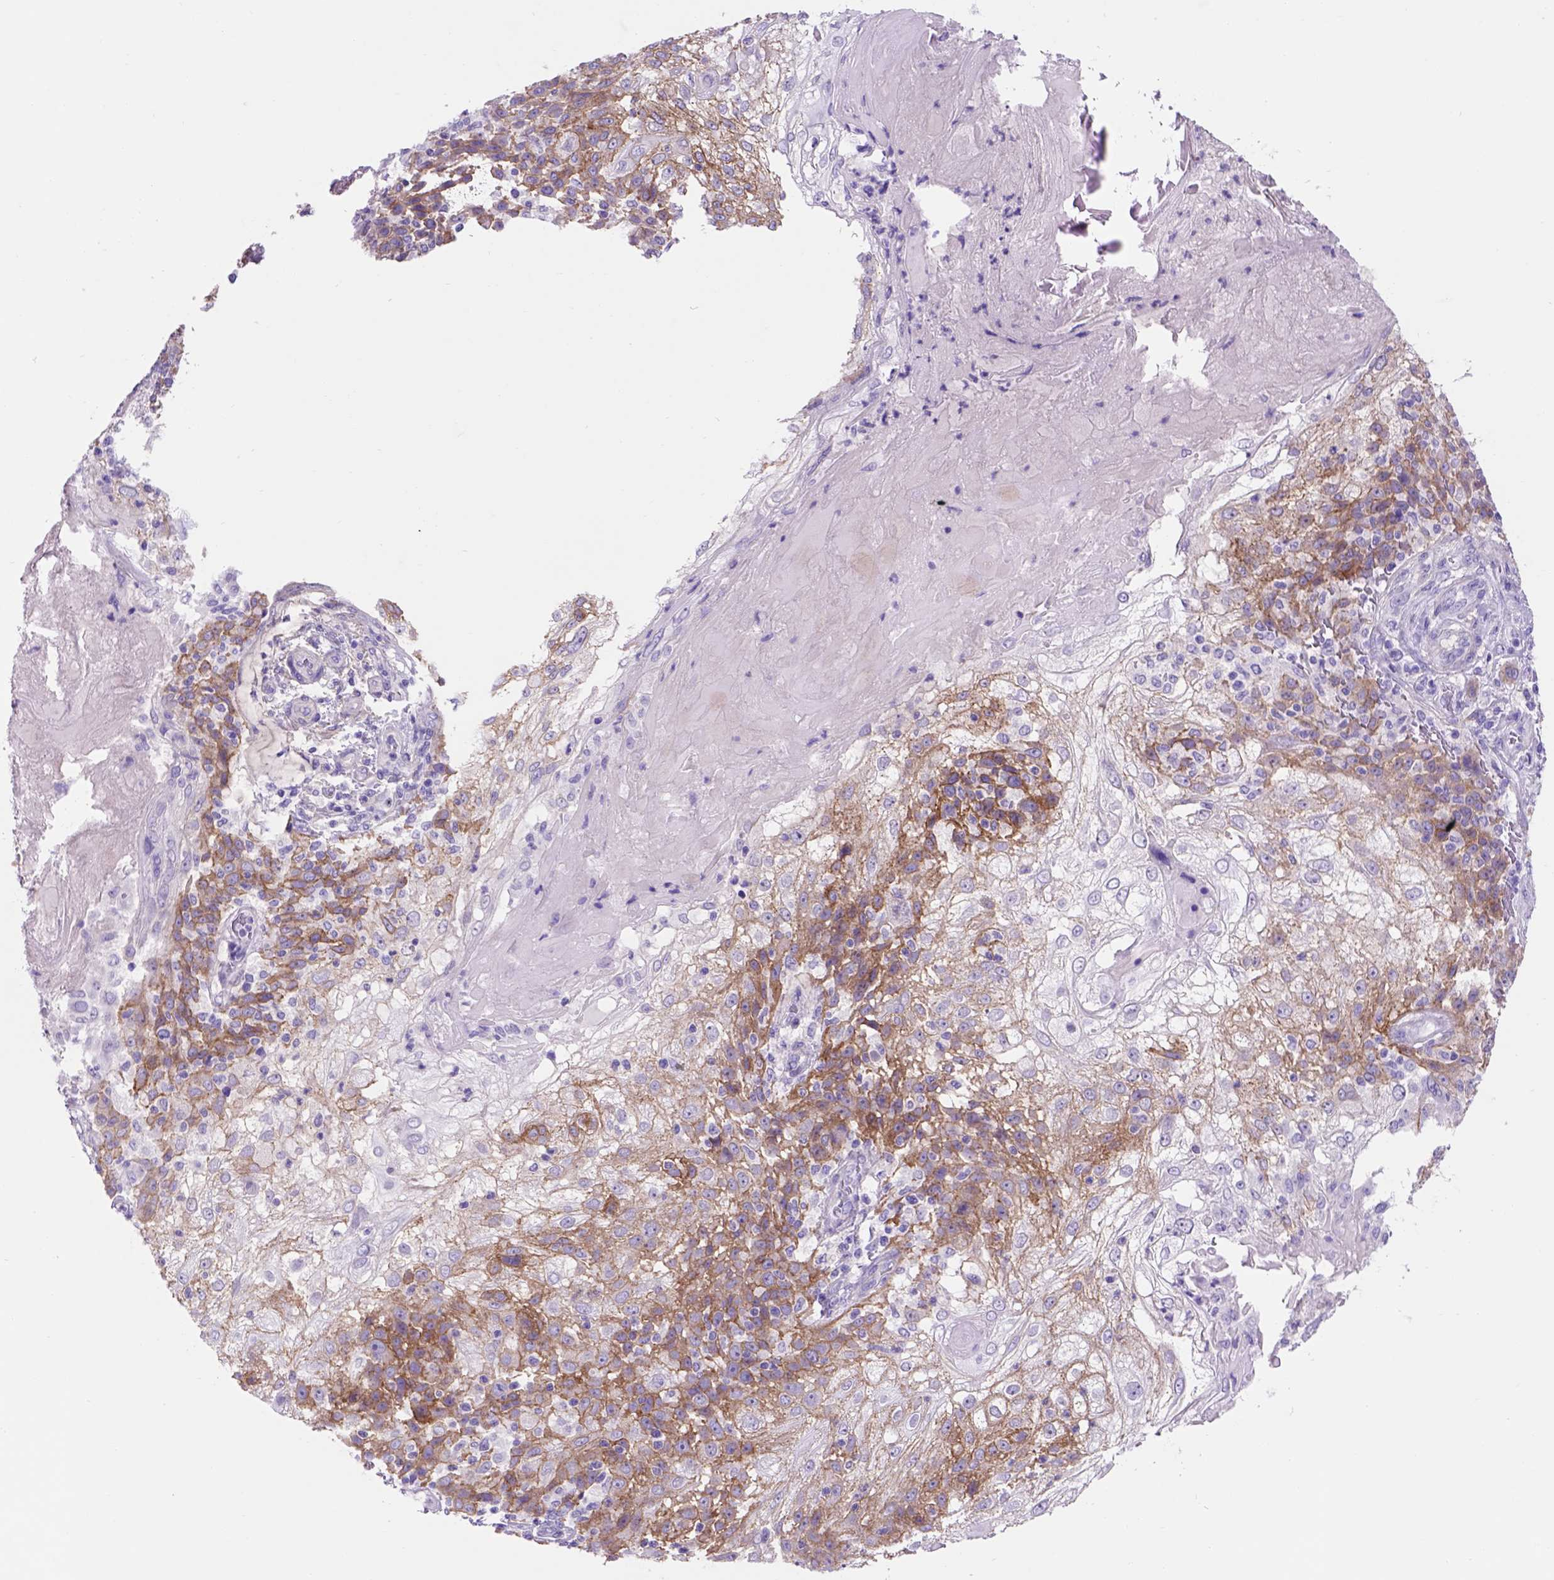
{"staining": {"intensity": "moderate", "quantity": ">75%", "location": "cytoplasmic/membranous"}, "tissue": "skin cancer", "cell_type": "Tumor cells", "image_type": "cancer", "snomed": [{"axis": "morphology", "description": "Normal tissue, NOS"}, {"axis": "morphology", "description": "Squamous cell carcinoma, NOS"}, {"axis": "topography", "description": "Skin"}], "caption": "A photomicrograph showing moderate cytoplasmic/membranous staining in about >75% of tumor cells in squamous cell carcinoma (skin), as visualized by brown immunohistochemical staining.", "gene": "EGFR", "patient": {"sex": "female", "age": 83}}